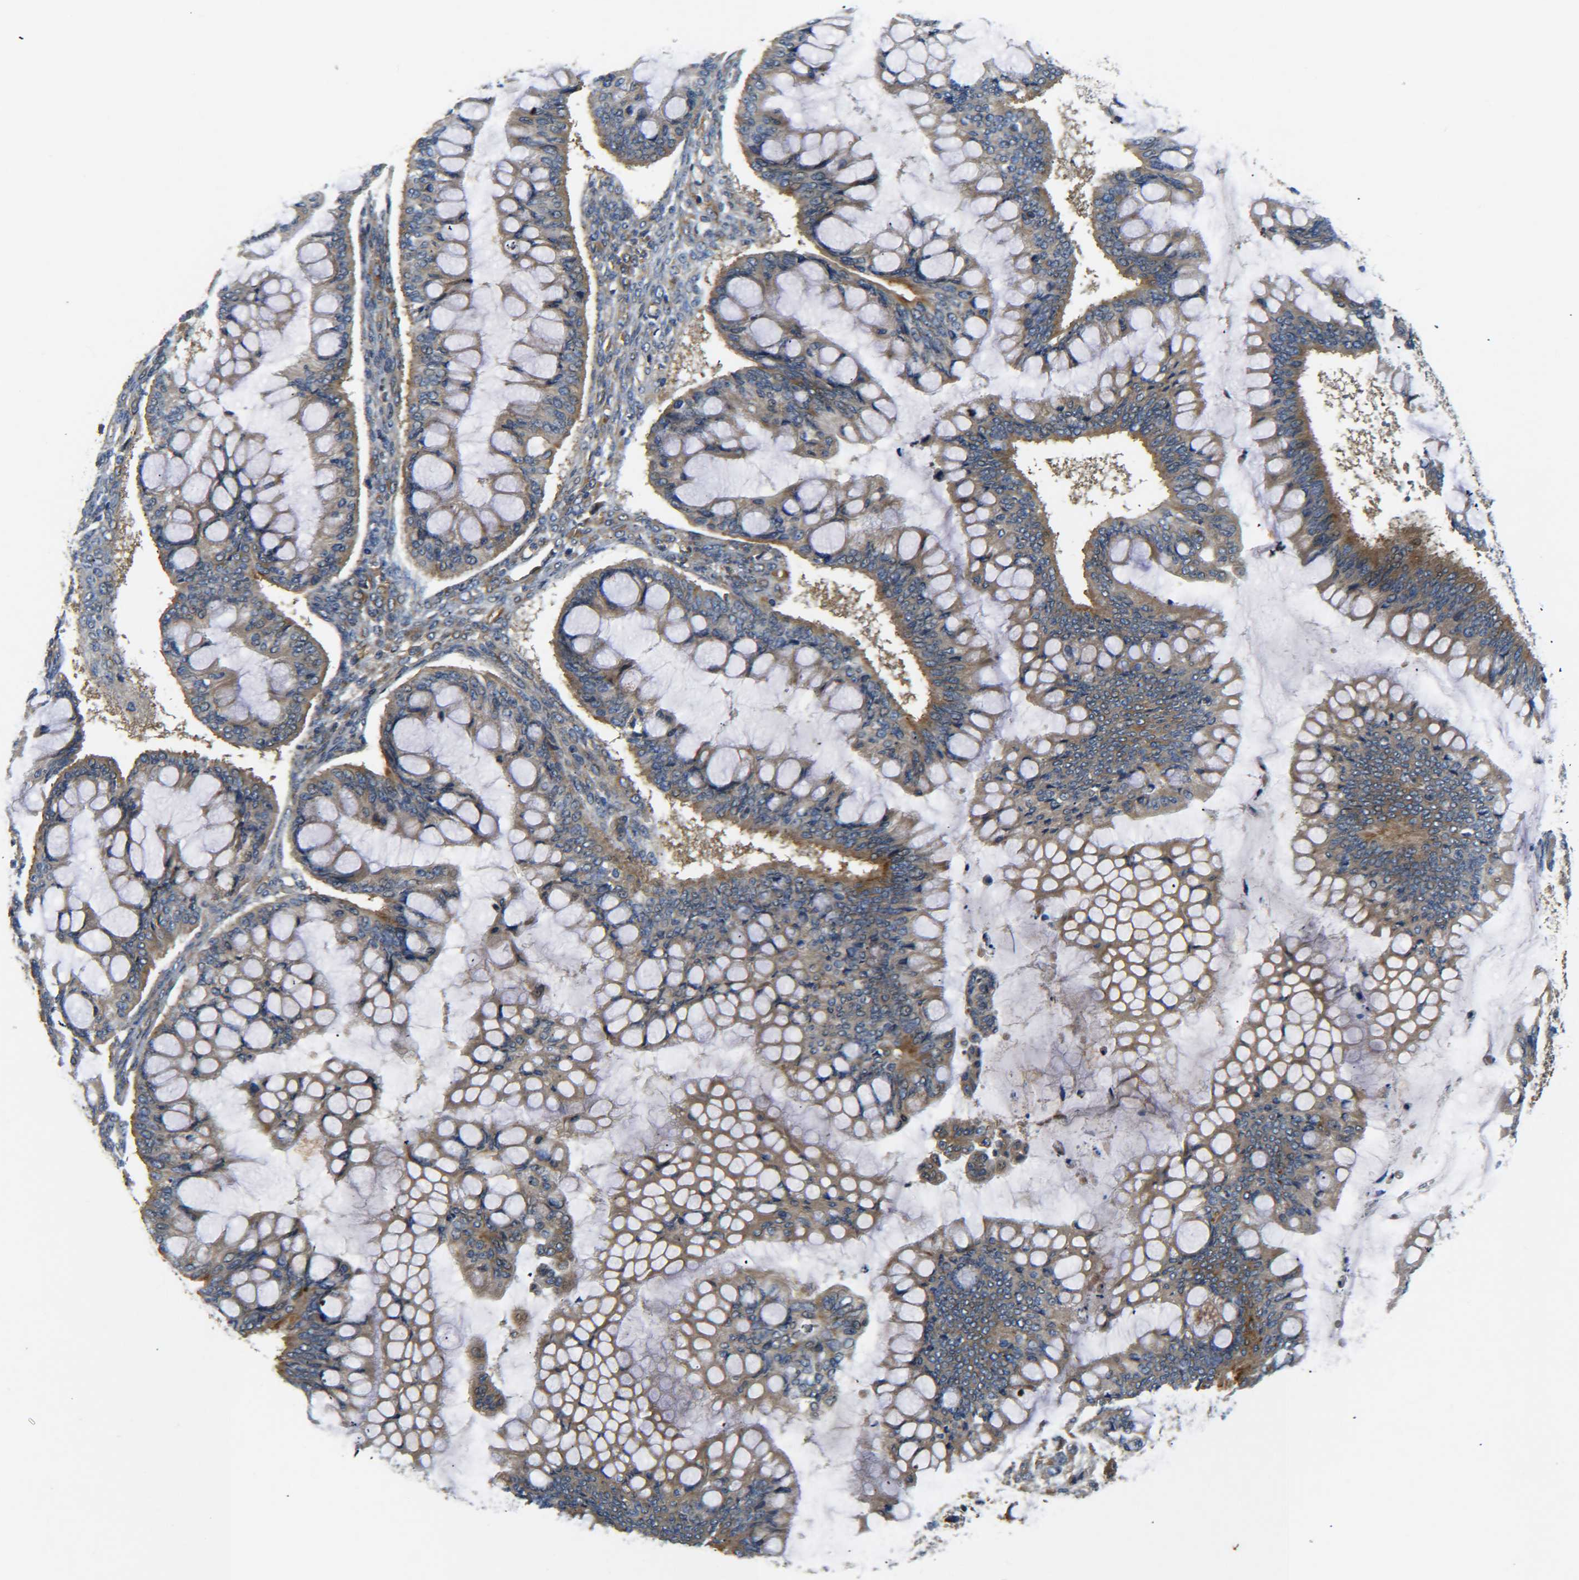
{"staining": {"intensity": "moderate", "quantity": ">75%", "location": "cytoplasmic/membranous"}, "tissue": "ovarian cancer", "cell_type": "Tumor cells", "image_type": "cancer", "snomed": [{"axis": "morphology", "description": "Cystadenocarcinoma, mucinous, NOS"}, {"axis": "topography", "description": "Ovary"}], "caption": "The micrograph demonstrates a brown stain indicating the presence of a protein in the cytoplasmic/membranous of tumor cells in mucinous cystadenocarcinoma (ovarian). (DAB = brown stain, brightfield microscopy at high magnification).", "gene": "LRCH3", "patient": {"sex": "female", "age": 73}}